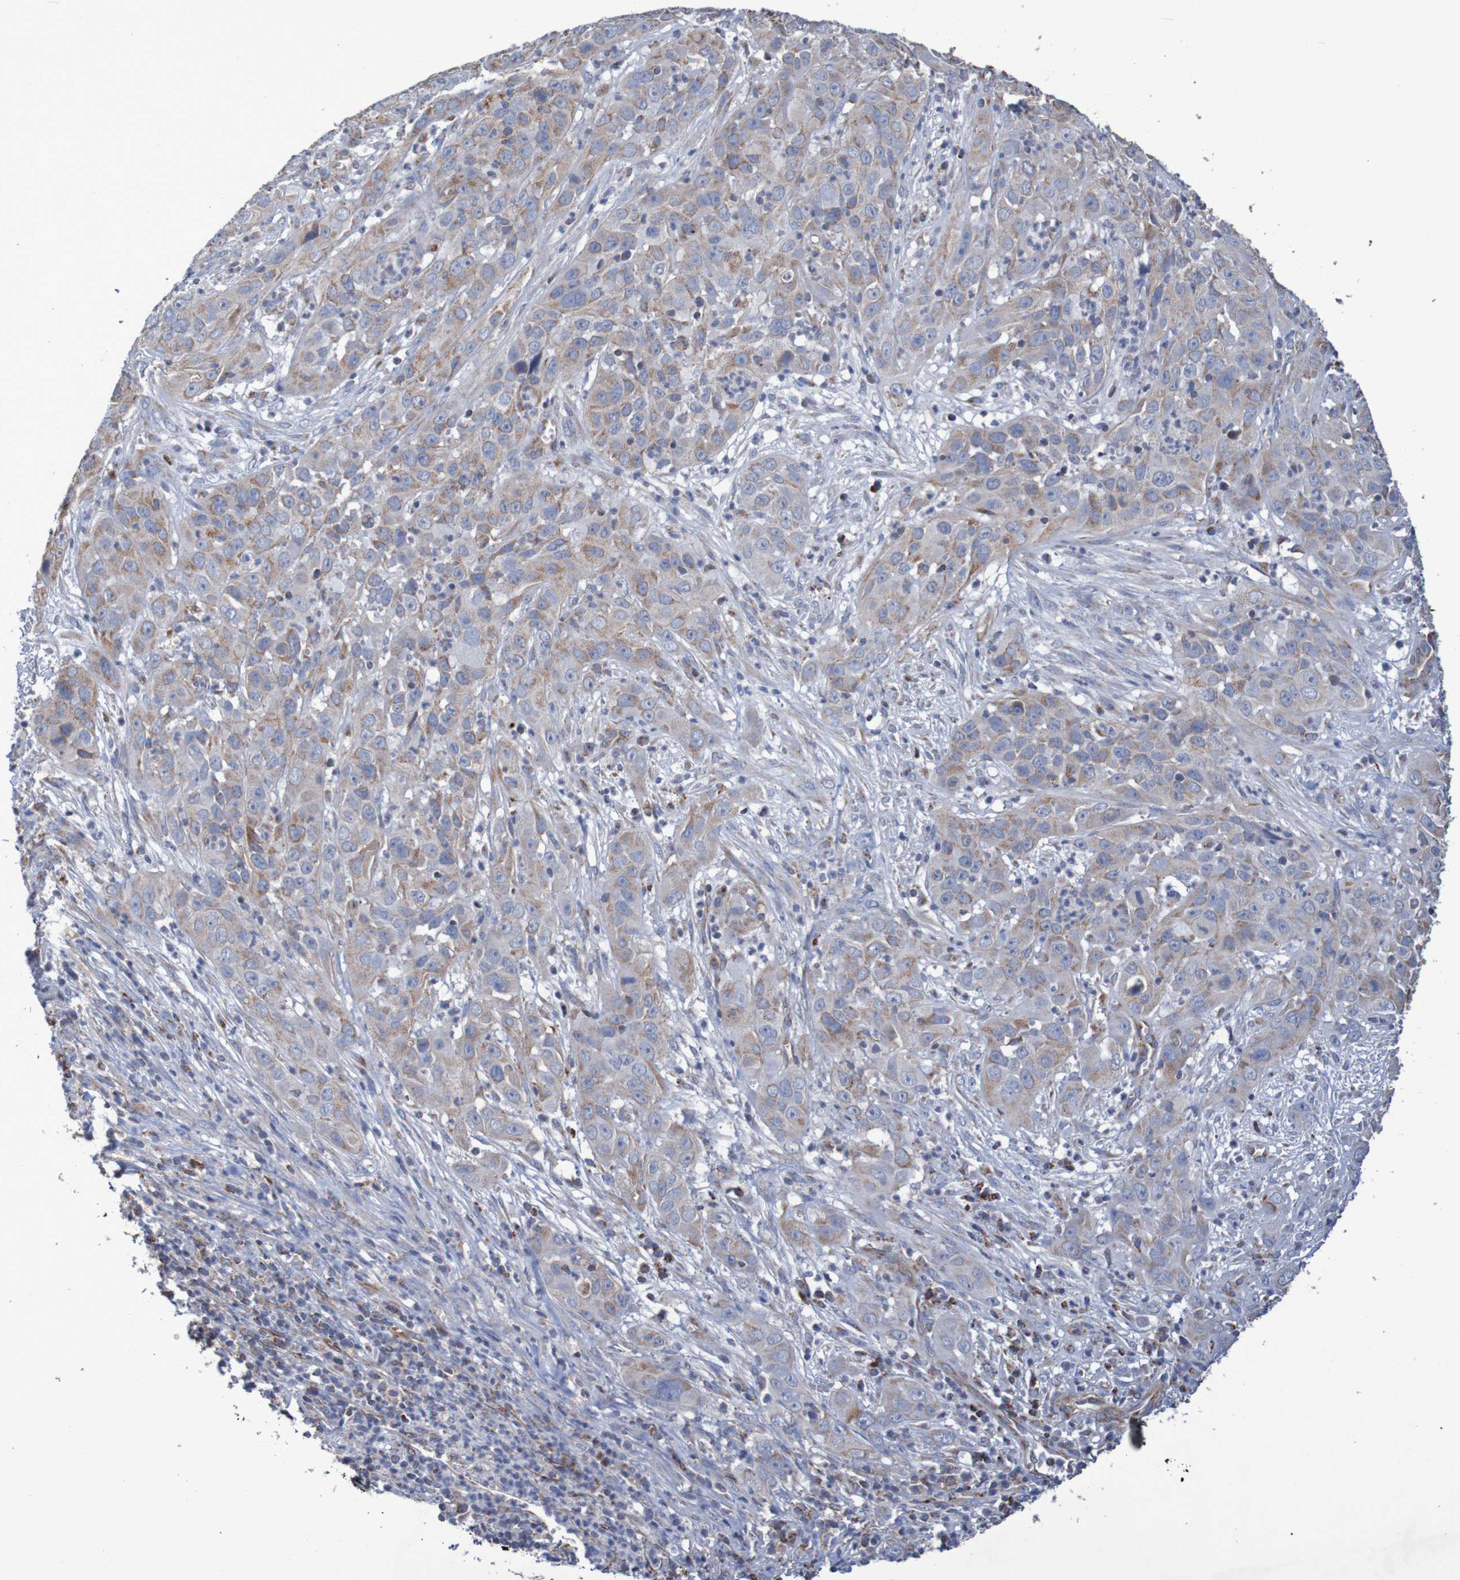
{"staining": {"intensity": "moderate", "quantity": ">75%", "location": "cytoplasmic/membranous"}, "tissue": "cervical cancer", "cell_type": "Tumor cells", "image_type": "cancer", "snomed": [{"axis": "morphology", "description": "Squamous cell carcinoma, NOS"}, {"axis": "topography", "description": "Cervix"}], "caption": "Moderate cytoplasmic/membranous protein staining is identified in approximately >75% of tumor cells in cervical cancer.", "gene": "MMEL1", "patient": {"sex": "female", "age": 32}}